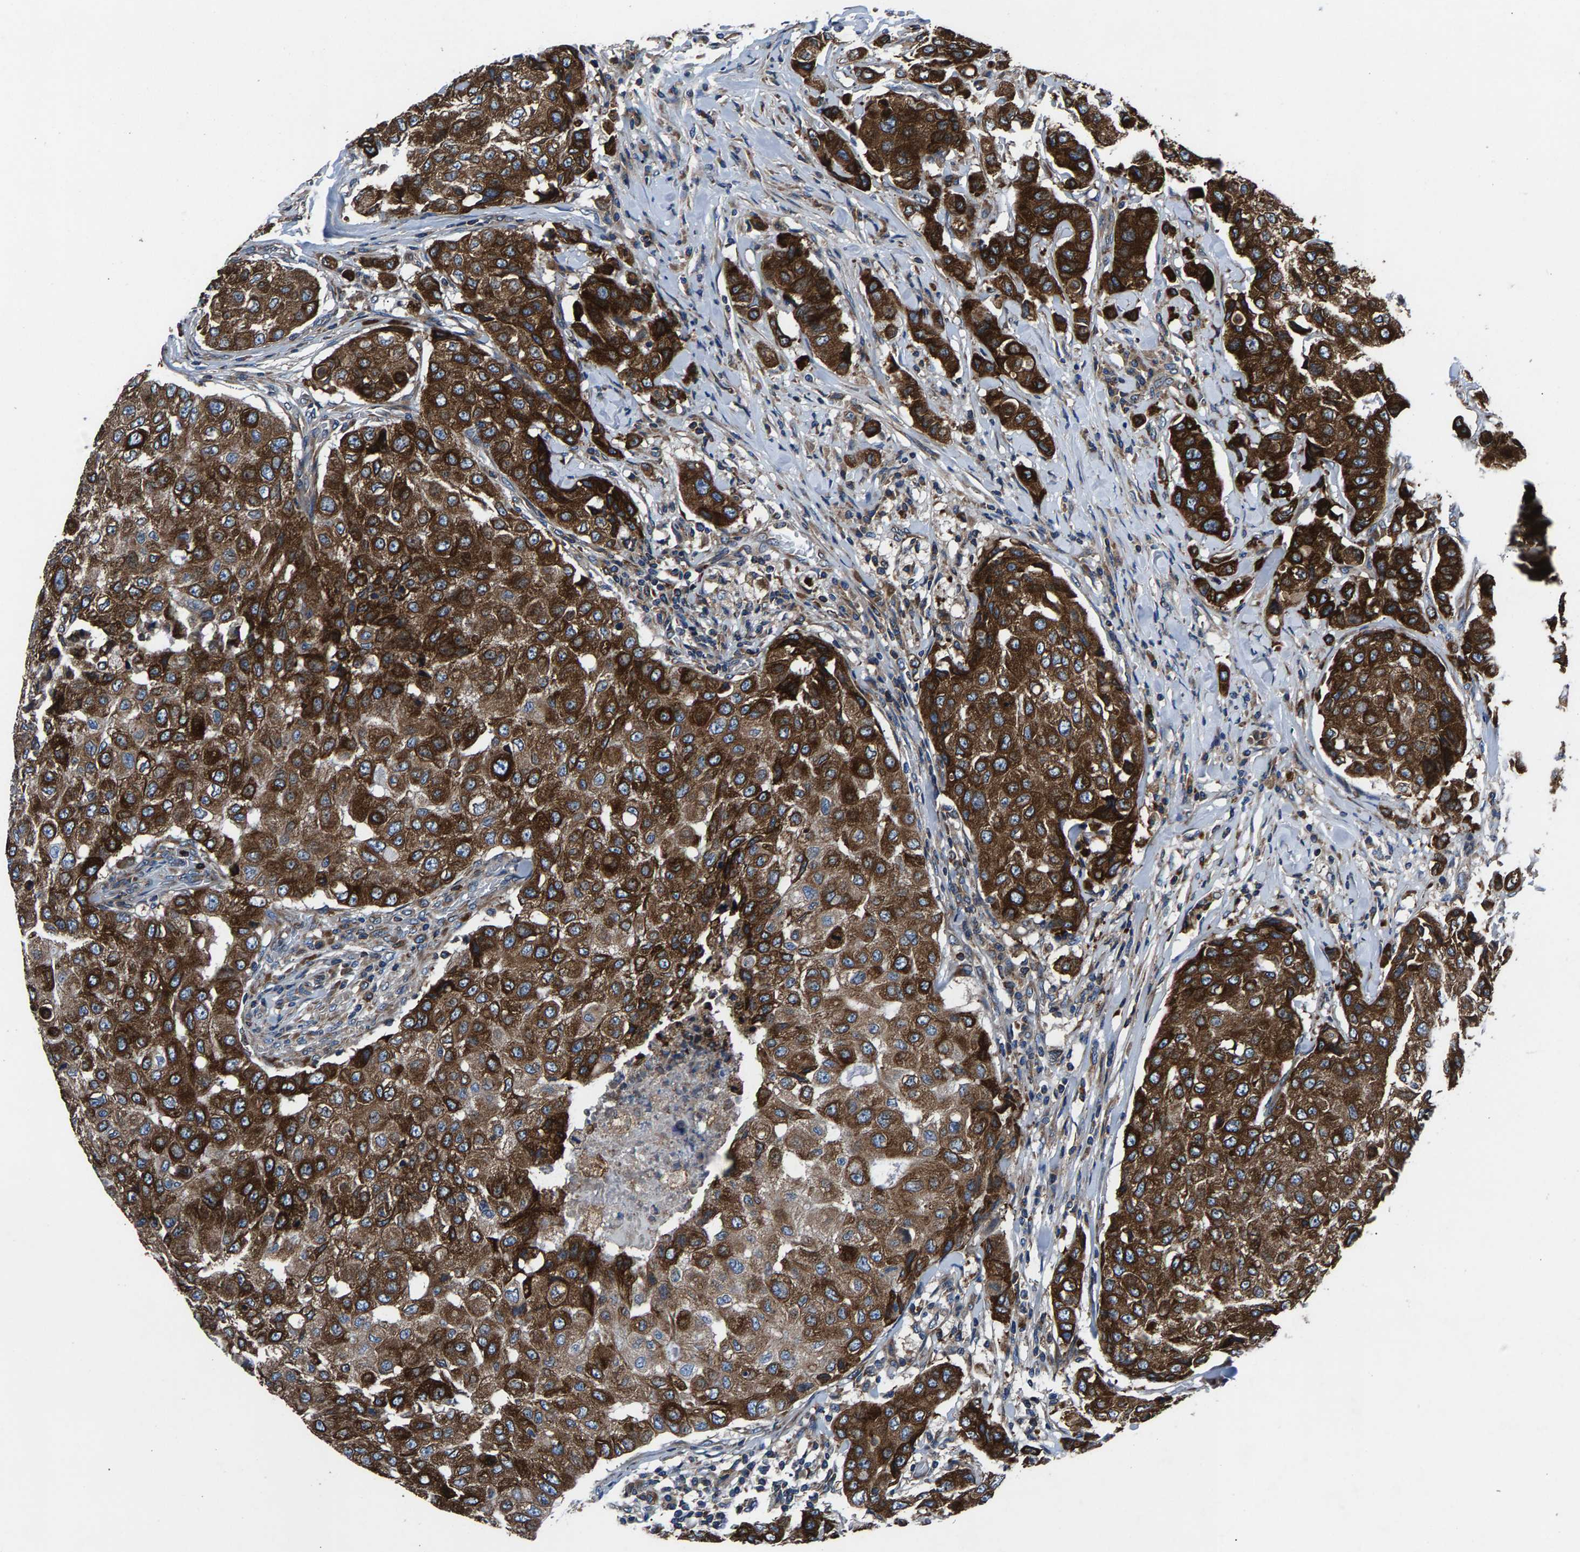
{"staining": {"intensity": "strong", "quantity": ">75%", "location": "cytoplasmic/membranous"}, "tissue": "breast cancer", "cell_type": "Tumor cells", "image_type": "cancer", "snomed": [{"axis": "morphology", "description": "Duct carcinoma"}, {"axis": "topography", "description": "Breast"}], "caption": "Strong cytoplasmic/membranous expression is present in about >75% of tumor cells in breast intraductal carcinoma.", "gene": "LPCAT1", "patient": {"sex": "female", "age": 27}}